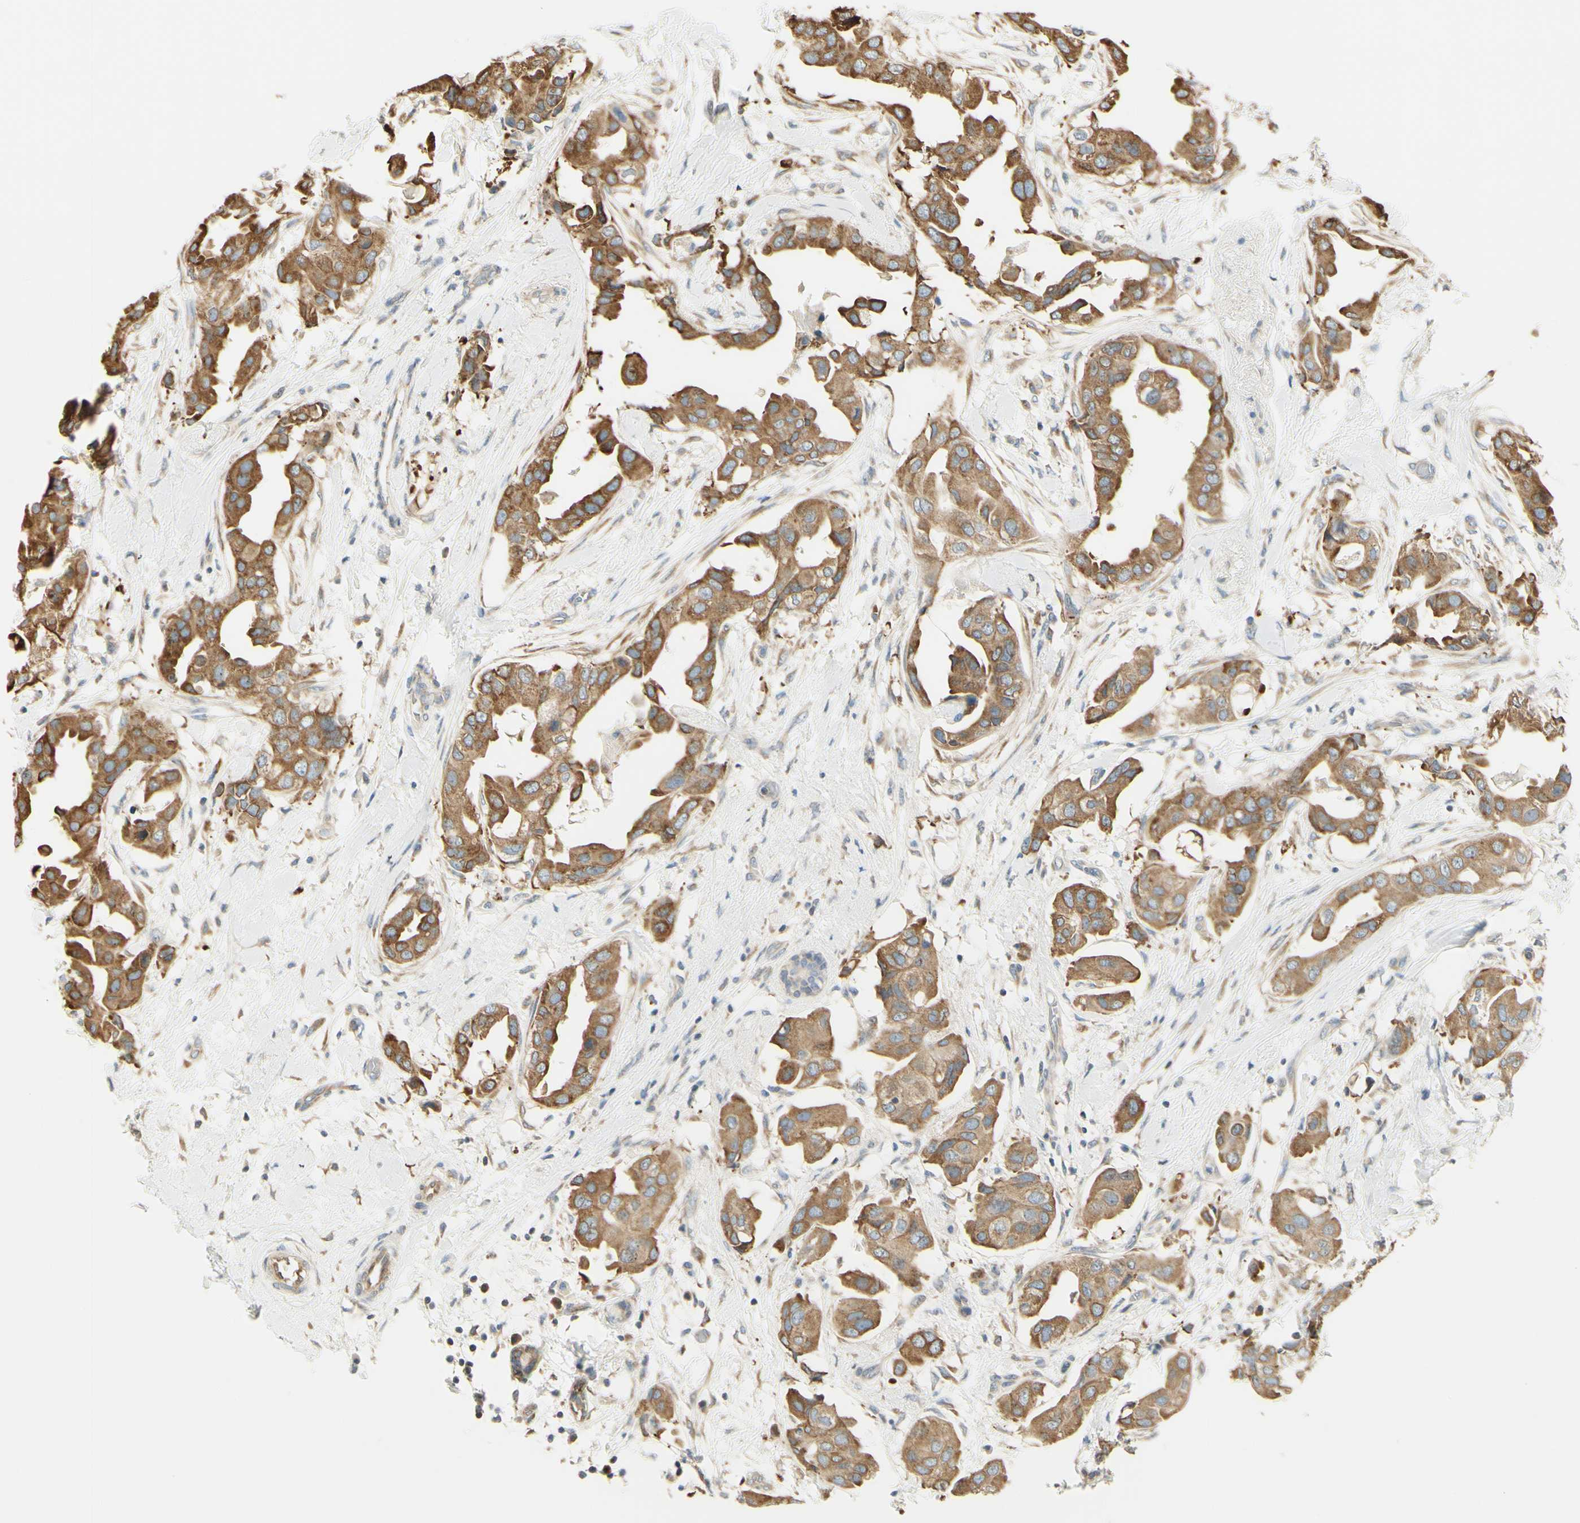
{"staining": {"intensity": "moderate", "quantity": ">75%", "location": "cytoplasmic/membranous"}, "tissue": "breast cancer", "cell_type": "Tumor cells", "image_type": "cancer", "snomed": [{"axis": "morphology", "description": "Duct carcinoma"}, {"axis": "topography", "description": "Breast"}], "caption": "An immunohistochemistry histopathology image of neoplastic tissue is shown. Protein staining in brown highlights moderate cytoplasmic/membranous positivity in breast intraductal carcinoma within tumor cells.", "gene": "IGDCC4", "patient": {"sex": "female", "age": 40}}